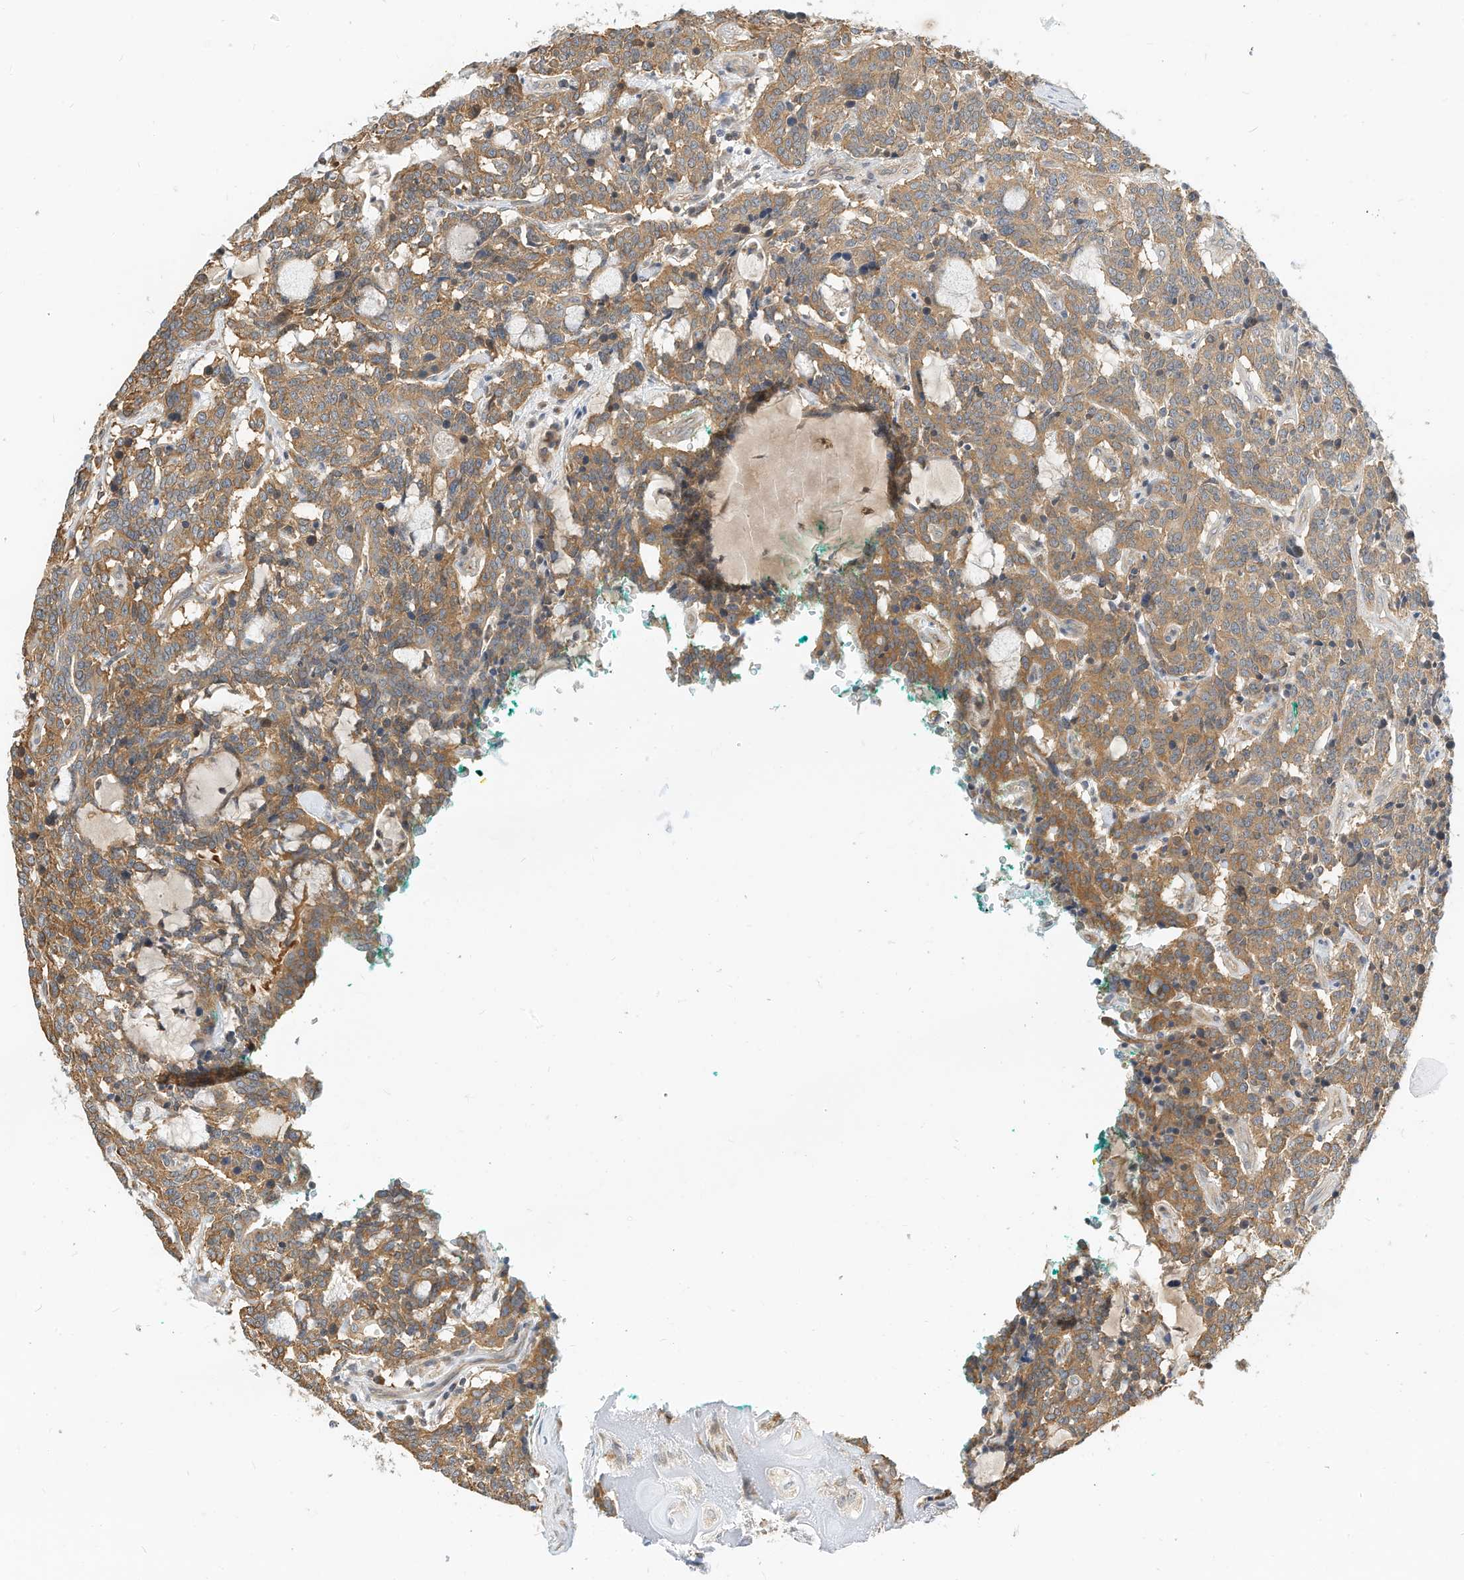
{"staining": {"intensity": "moderate", "quantity": ">75%", "location": "cytoplasmic/membranous"}, "tissue": "carcinoid", "cell_type": "Tumor cells", "image_type": "cancer", "snomed": [{"axis": "morphology", "description": "Carcinoid, malignant, NOS"}, {"axis": "topography", "description": "Lung"}], "caption": "Immunohistochemical staining of human carcinoid demonstrates medium levels of moderate cytoplasmic/membranous protein expression in approximately >75% of tumor cells. (brown staining indicates protein expression, while blue staining denotes nuclei).", "gene": "OFD1", "patient": {"sex": "female", "age": 46}}